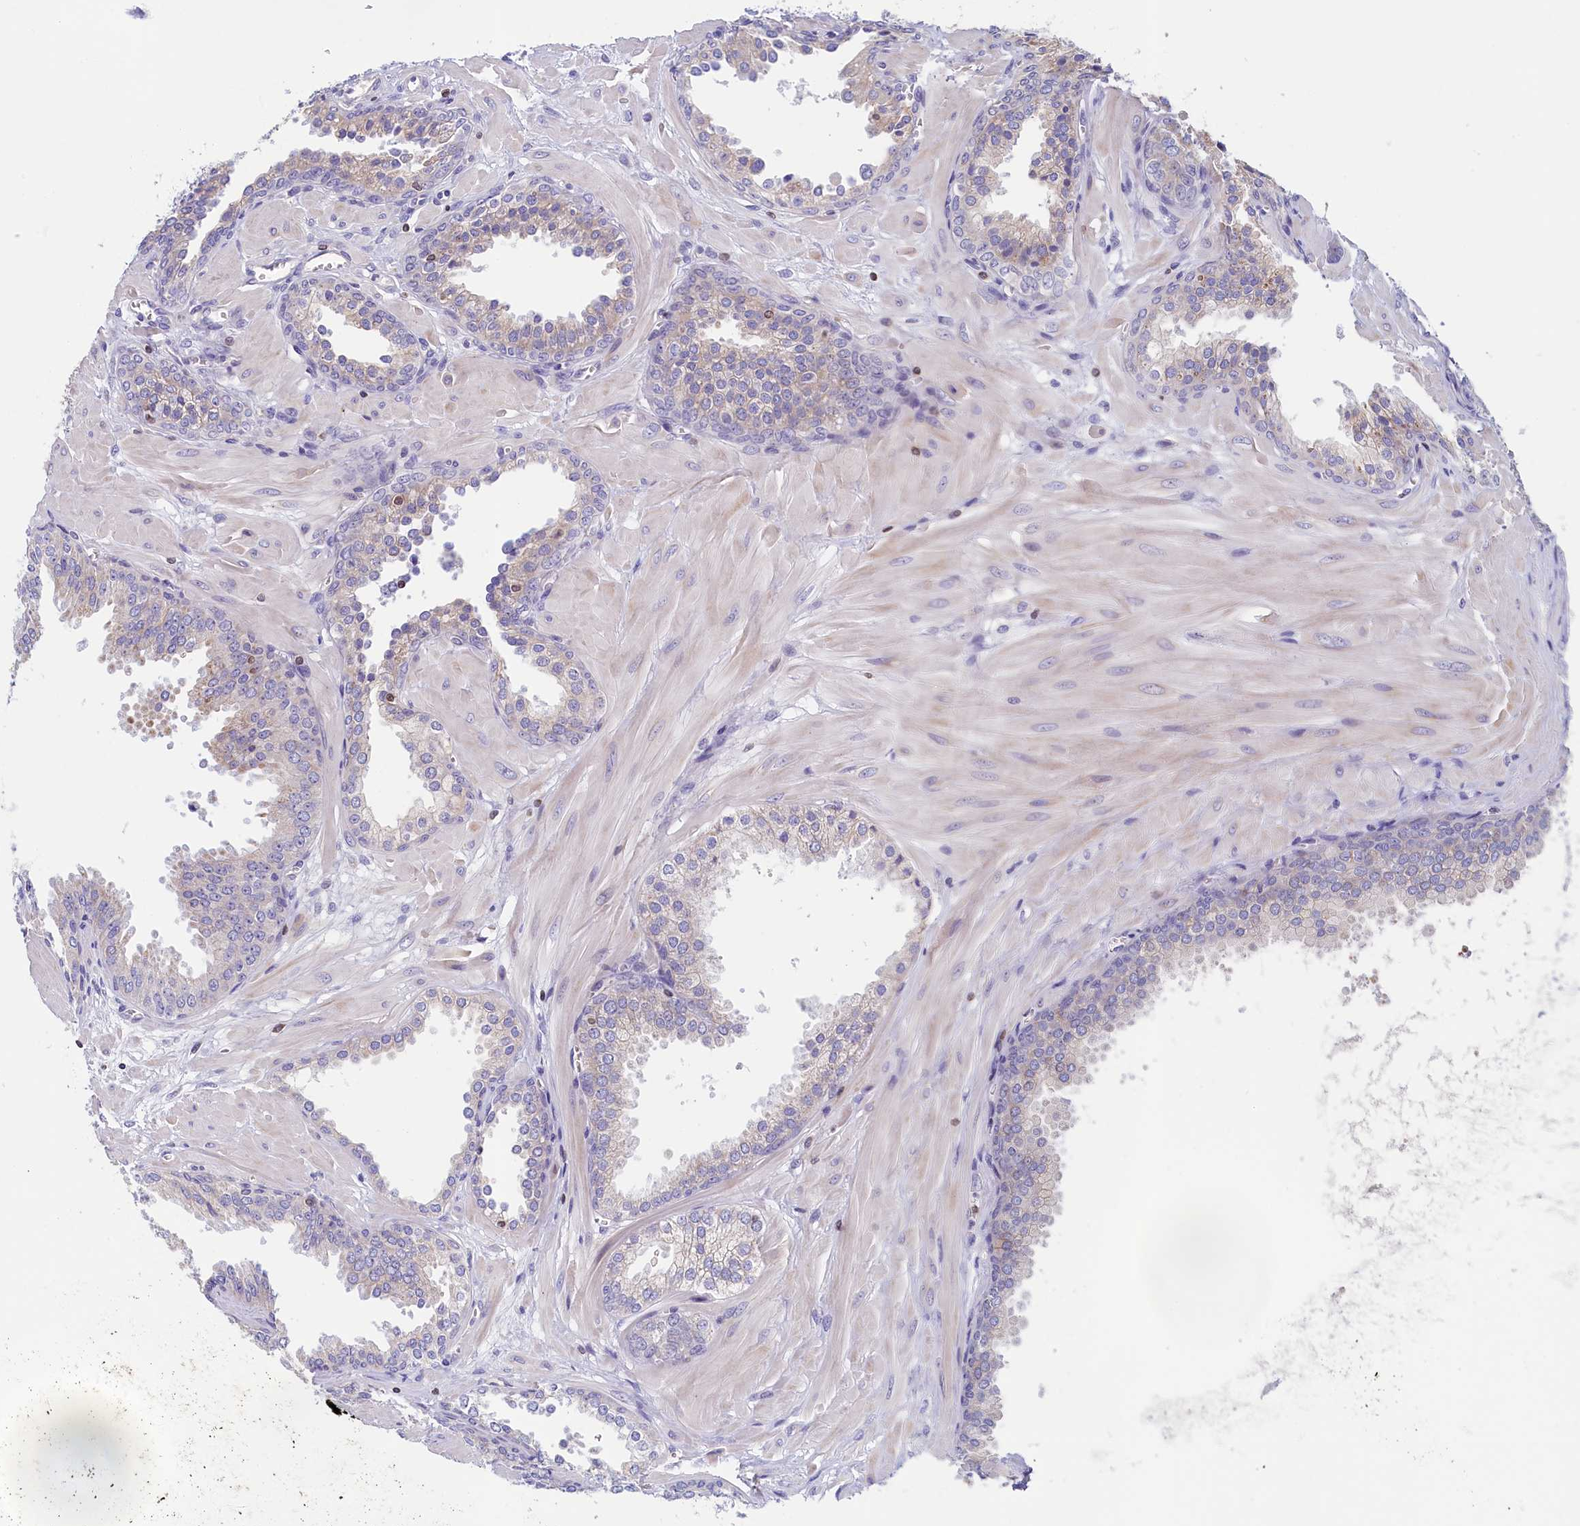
{"staining": {"intensity": "negative", "quantity": "none", "location": "none"}, "tissue": "prostate cancer", "cell_type": "Tumor cells", "image_type": "cancer", "snomed": [{"axis": "morphology", "description": "Adenocarcinoma, Low grade"}, {"axis": "topography", "description": "Prostate"}], "caption": "The image reveals no staining of tumor cells in low-grade adenocarcinoma (prostate).", "gene": "TRAF3IP3", "patient": {"sex": "male", "age": 67}}